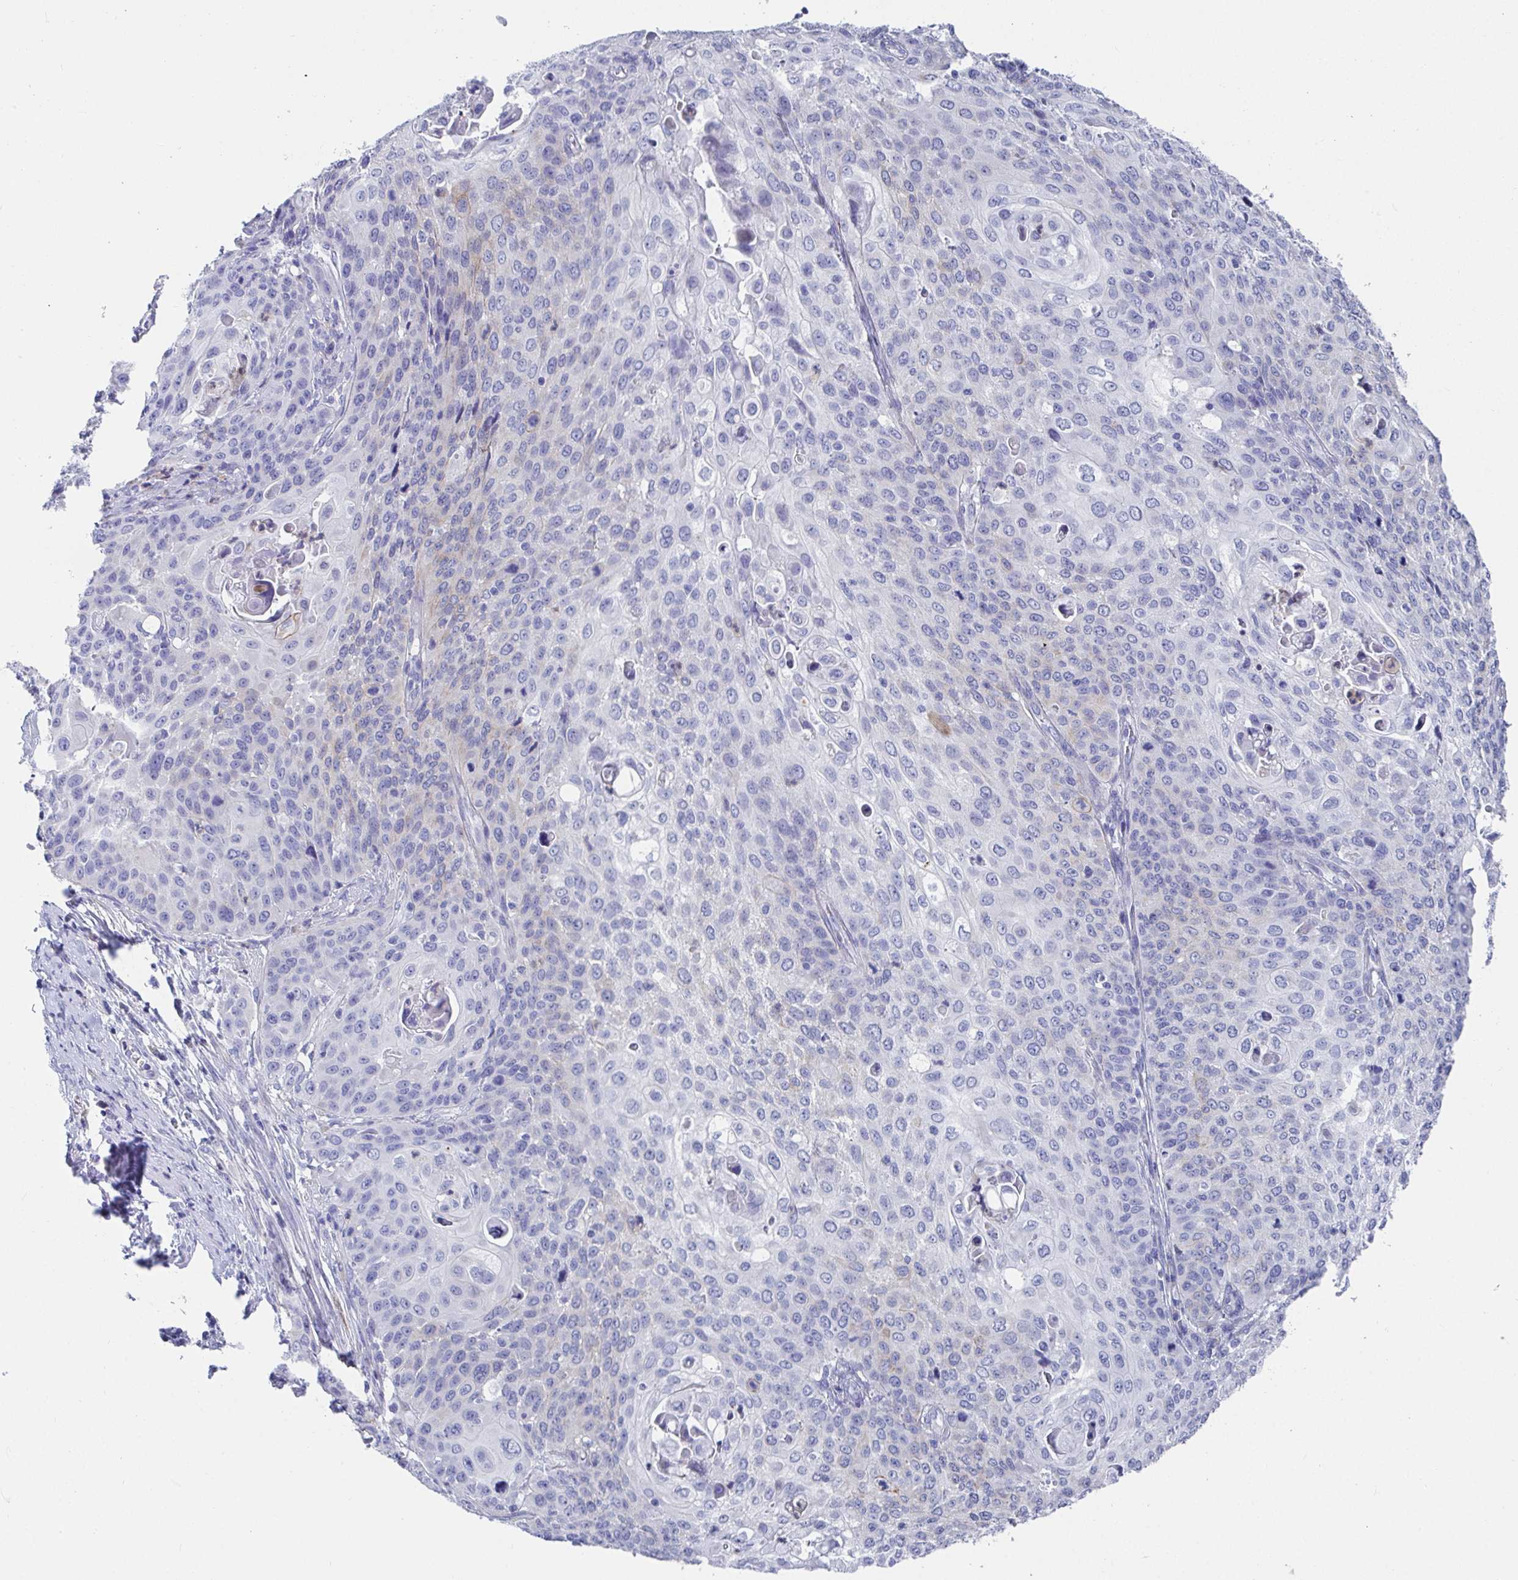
{"staining": {"intensity": "negative", "quantity": "none", "location": "none"}, "tissue": "cervical cancer", "cell_type": "Tumor cells", "image_type": "cancer", "snomed": [{"axis": "morphology", "description": "Squamous cell carcinoma, NOS"}, {"axis": "topography", "description": "Cervix"}], "caption": "The micrograph reveals no staining of tumor cells in squamous cell carcinoma (cervical).", "gene": "CLDN8", "patient": {"sex": "female", "age": 65}}